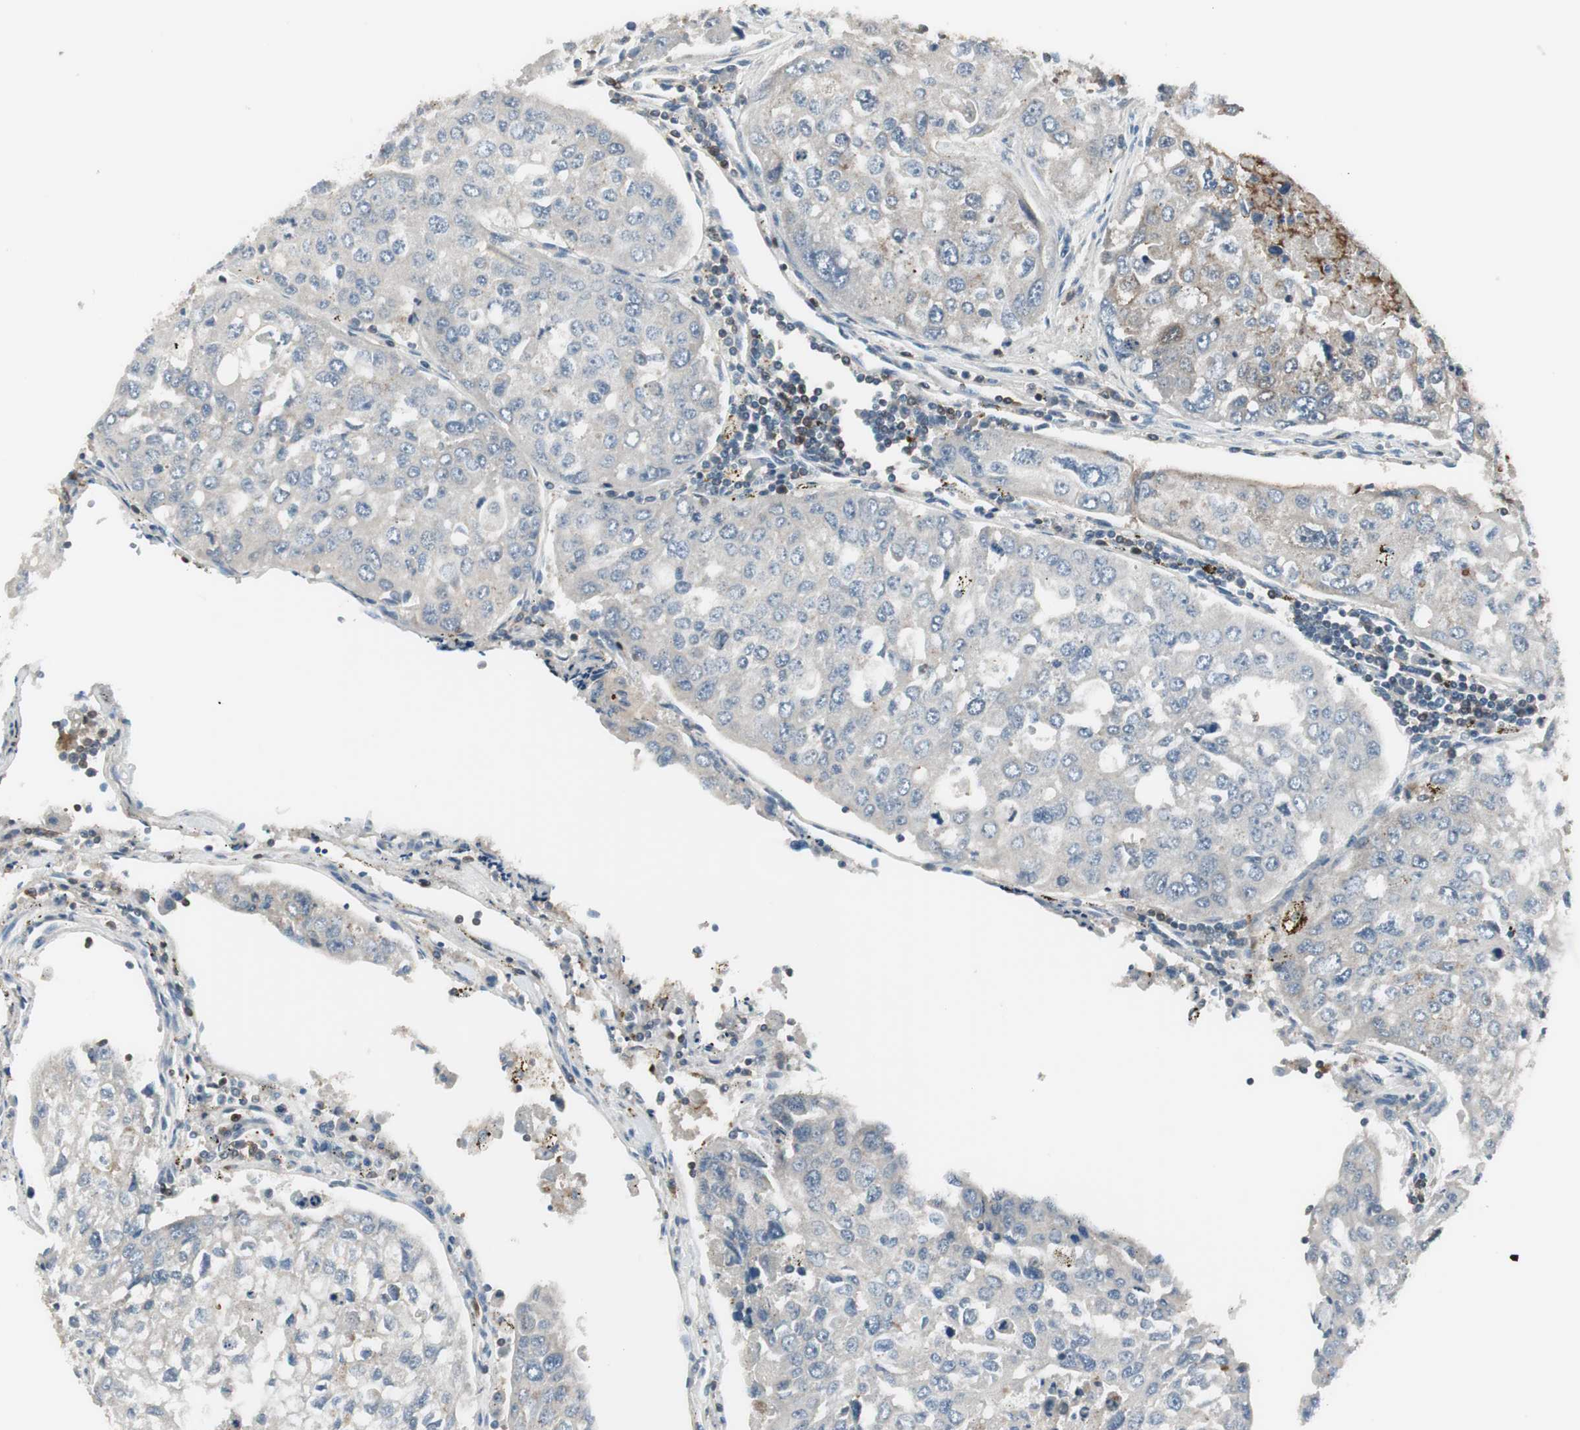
{"staining": {"intensity": "moderate", "quantity": "25%-75%", "location": "cytoplasmic/membranous"}, "tissue": "urothelial cancer", "cell_type": "Tumor cells", "image_type": "cancer", "snomed": [{"axis": "morphology", "description": "Urothelial carcinoma, High grade"}, {"axis": "topography", "description": "Lymph node"}, {"axis": "topography", "description": "Urinary bladder"}], "caption": "Protein staining reveals moderate cytoplasmic/membranous staining in about 25%-75% of tumor cells in urothelial cancer. The protein is shown in brown color, while the nuclei are stained blue.", "gene": "SLC9A3R1", "patient": {"sex": "male", "age": 51}}